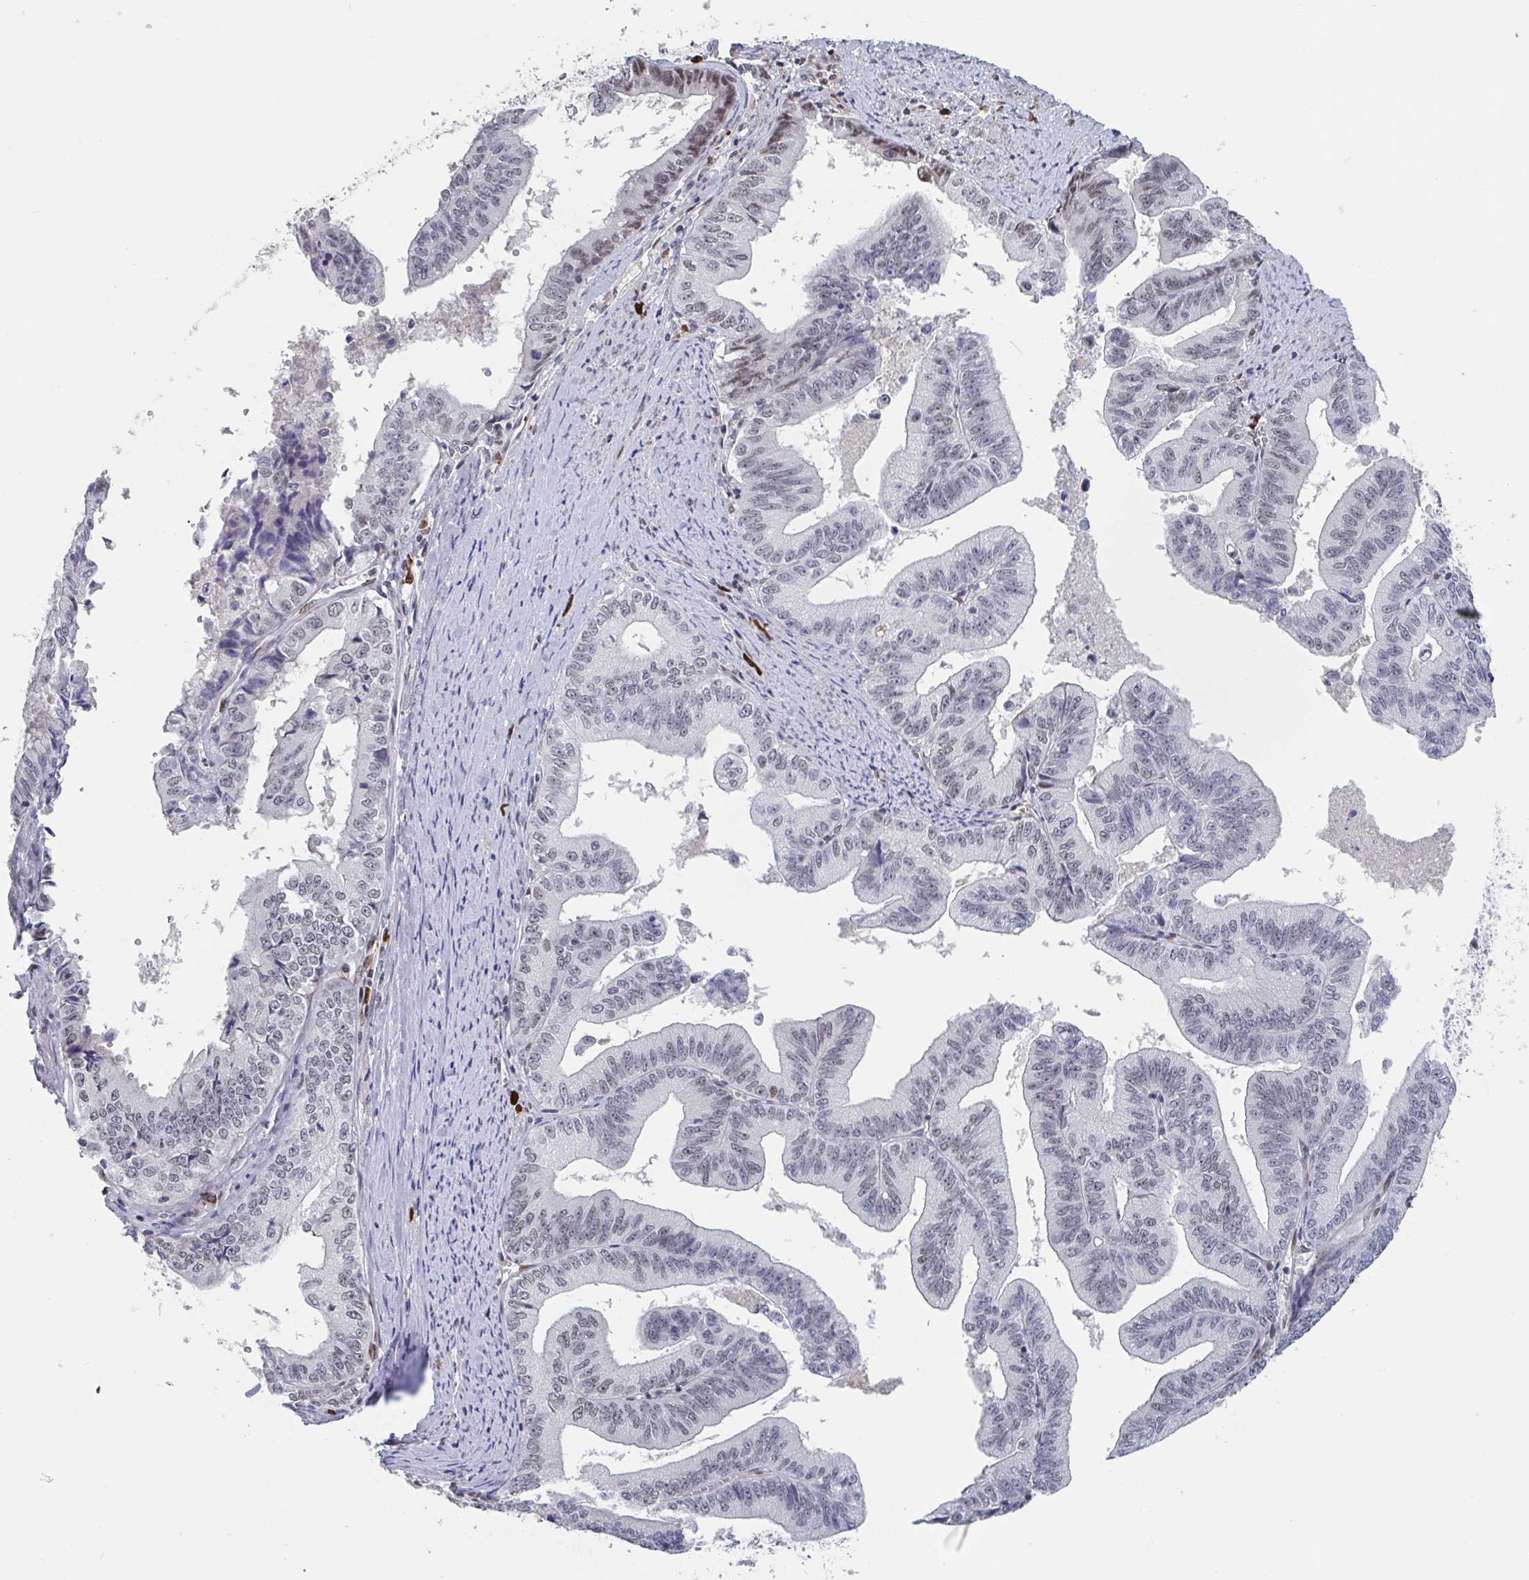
{"staining": {"intensity": "weak", "quantity": "25%-75%", "location": "nuclear"}, "tissue": "endometrial cancer", "cell_type": "Tumor cells", "image_type": "cancer", "snomed": [{"axis": "morphology", "description": "Adenocarcinoma, NOS"}, {"axis": "topography", "description": "Endometrium"}], "caption": "Immunohistochemical staining of human endometrial cancer shows low levels of weak nuclear positivity in approximately 25%-75% of tumor cells.", "gene": "BCL7B", "patient": {"sex": "female", "age": 65}}